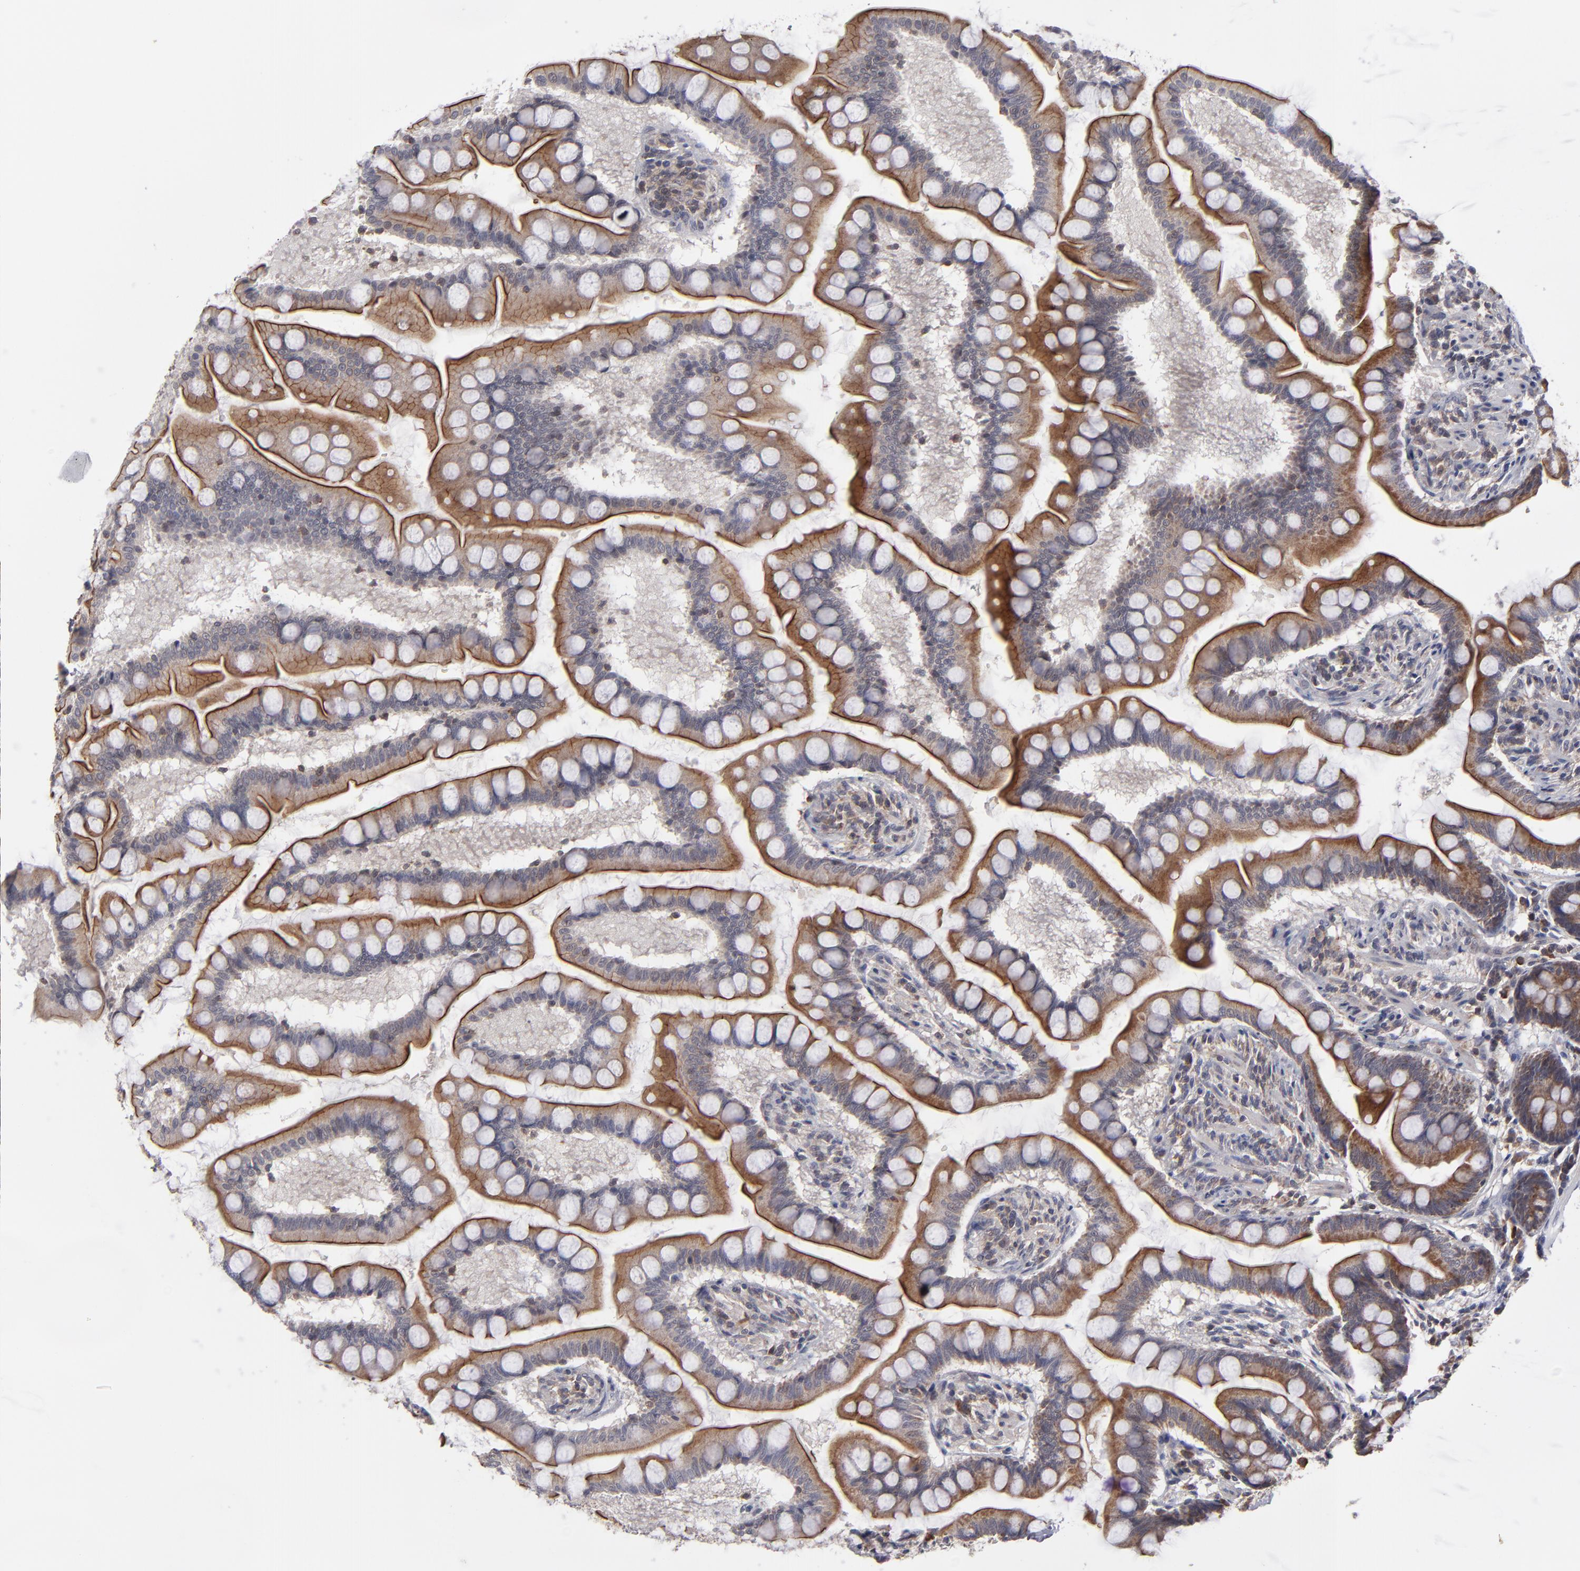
{"staining": {"intensity": "strong", "quantity": ">75%", "location": "cytoplasmic/membranous"}, "tissue": "small intestine", "cell_type": "Glandular cells", "image_type": "normal", "snomed": [{"axis": "morphology", "description": "Normal tissue, NOS"}, {"axis": "topography", "description": "Small intestine"}], "caption": "High-power microscopy captured an immunohistochemistry photomicrograph of unremarkable small intestine, revealing strong cytoplasmic/membranous positivity in about >75% of glandular cells. (brown staining indicates protein expression, while blue staining denotes nuclei).", "gene": "GLCCI1", "patient": {"sex": "male", "age": 41}}